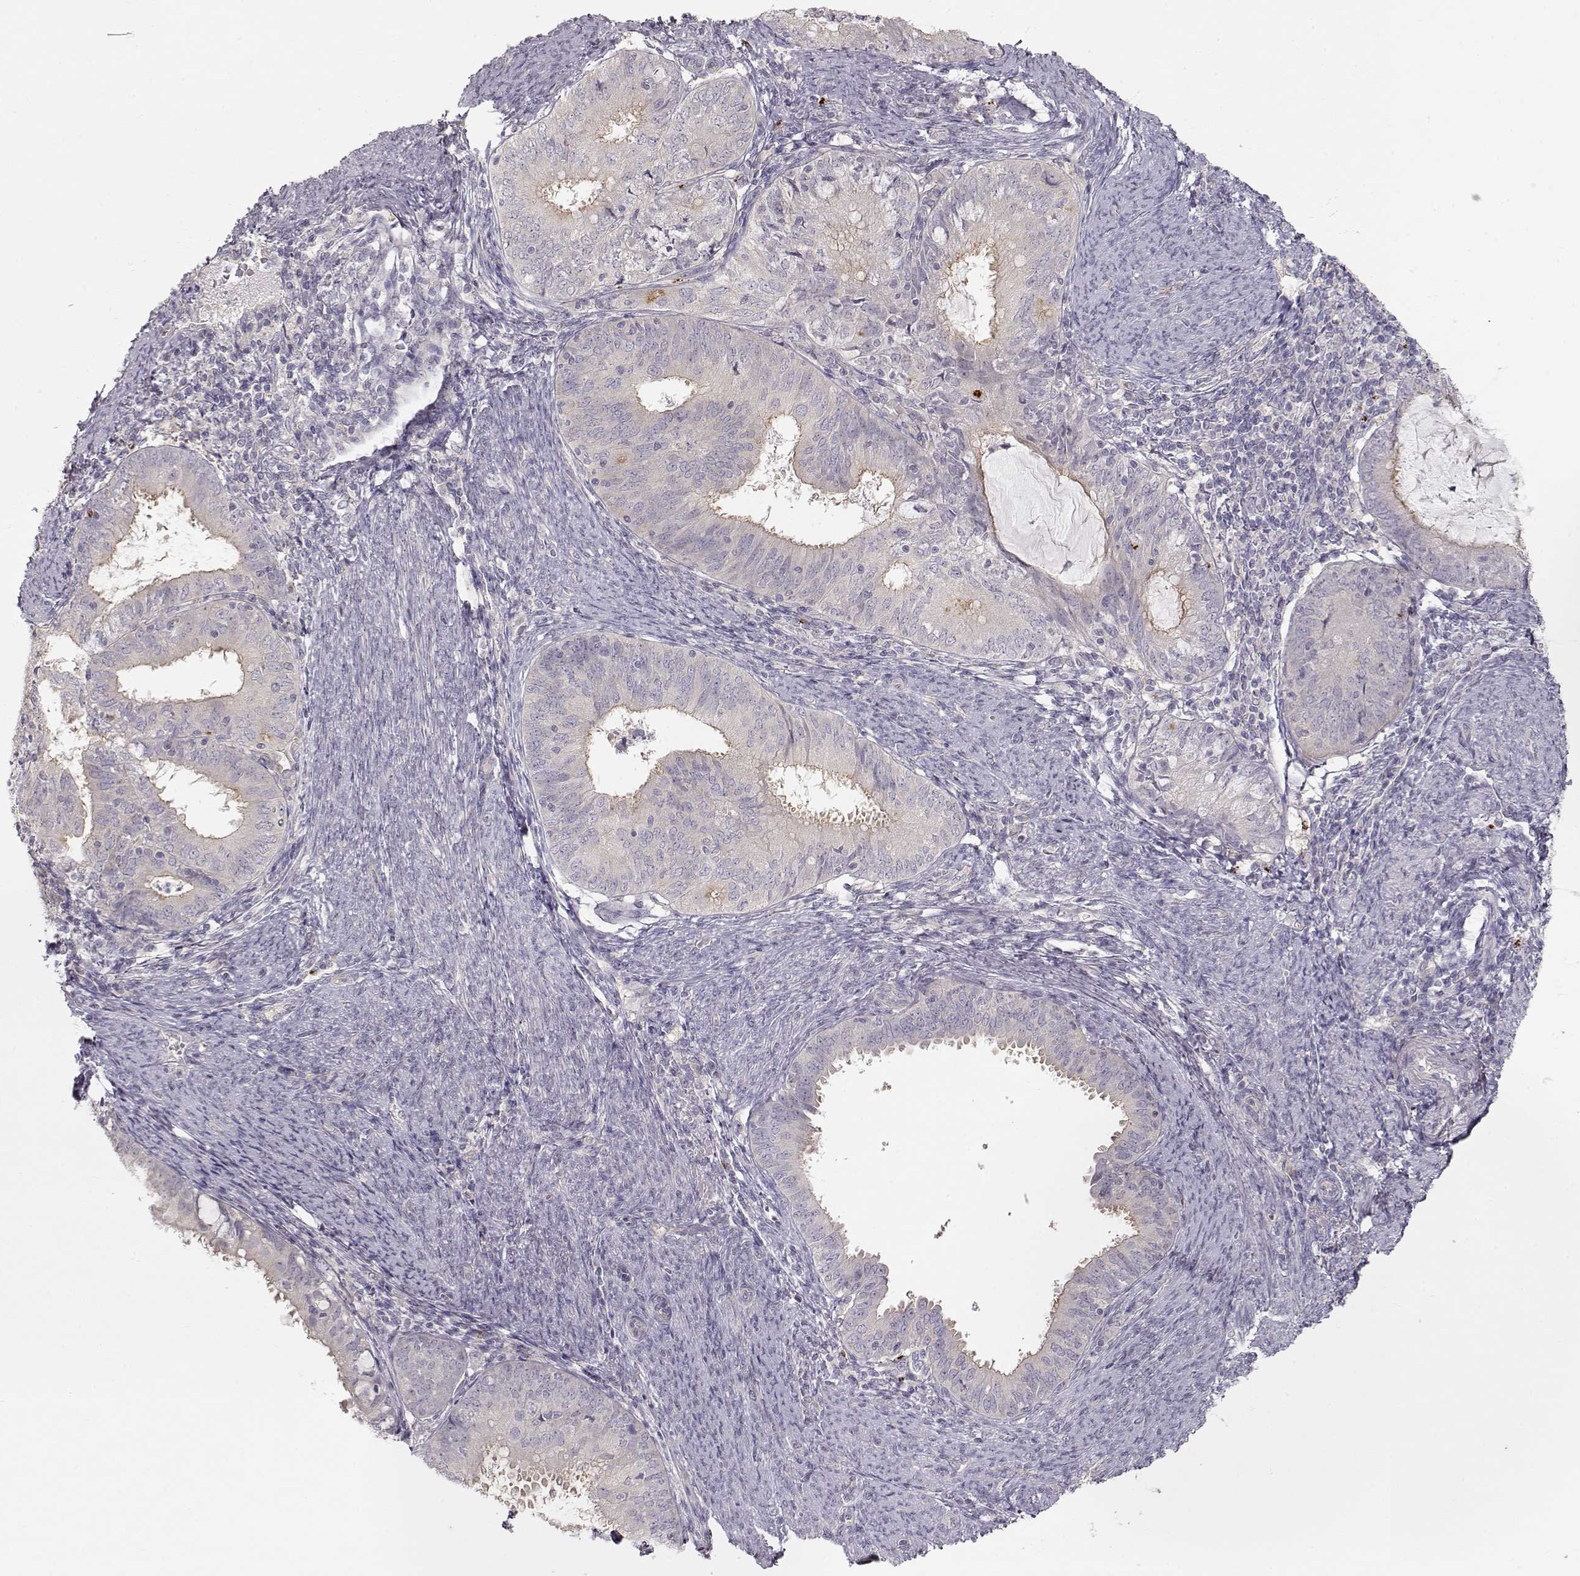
{"staining": {"intensity": "negative", "quantity": "none", "location": "none"}, "tissue": "endometrial cancer", "cell_type": "Tumor cells", "image_type": "cancer", "snomed": [{"axis": "morphology", "description": "Adenocarcinoma, NOS"}, {"axis": "topography", "description": "Endometrium"}], "caption": "IHC histopathology image of neoplastic tissue: endometrial cancer stained with DAB shows no significant protein expression in tumor cells.", "gene": "ARHGAP8", "patient": {"sex": "female", "age": 57}}